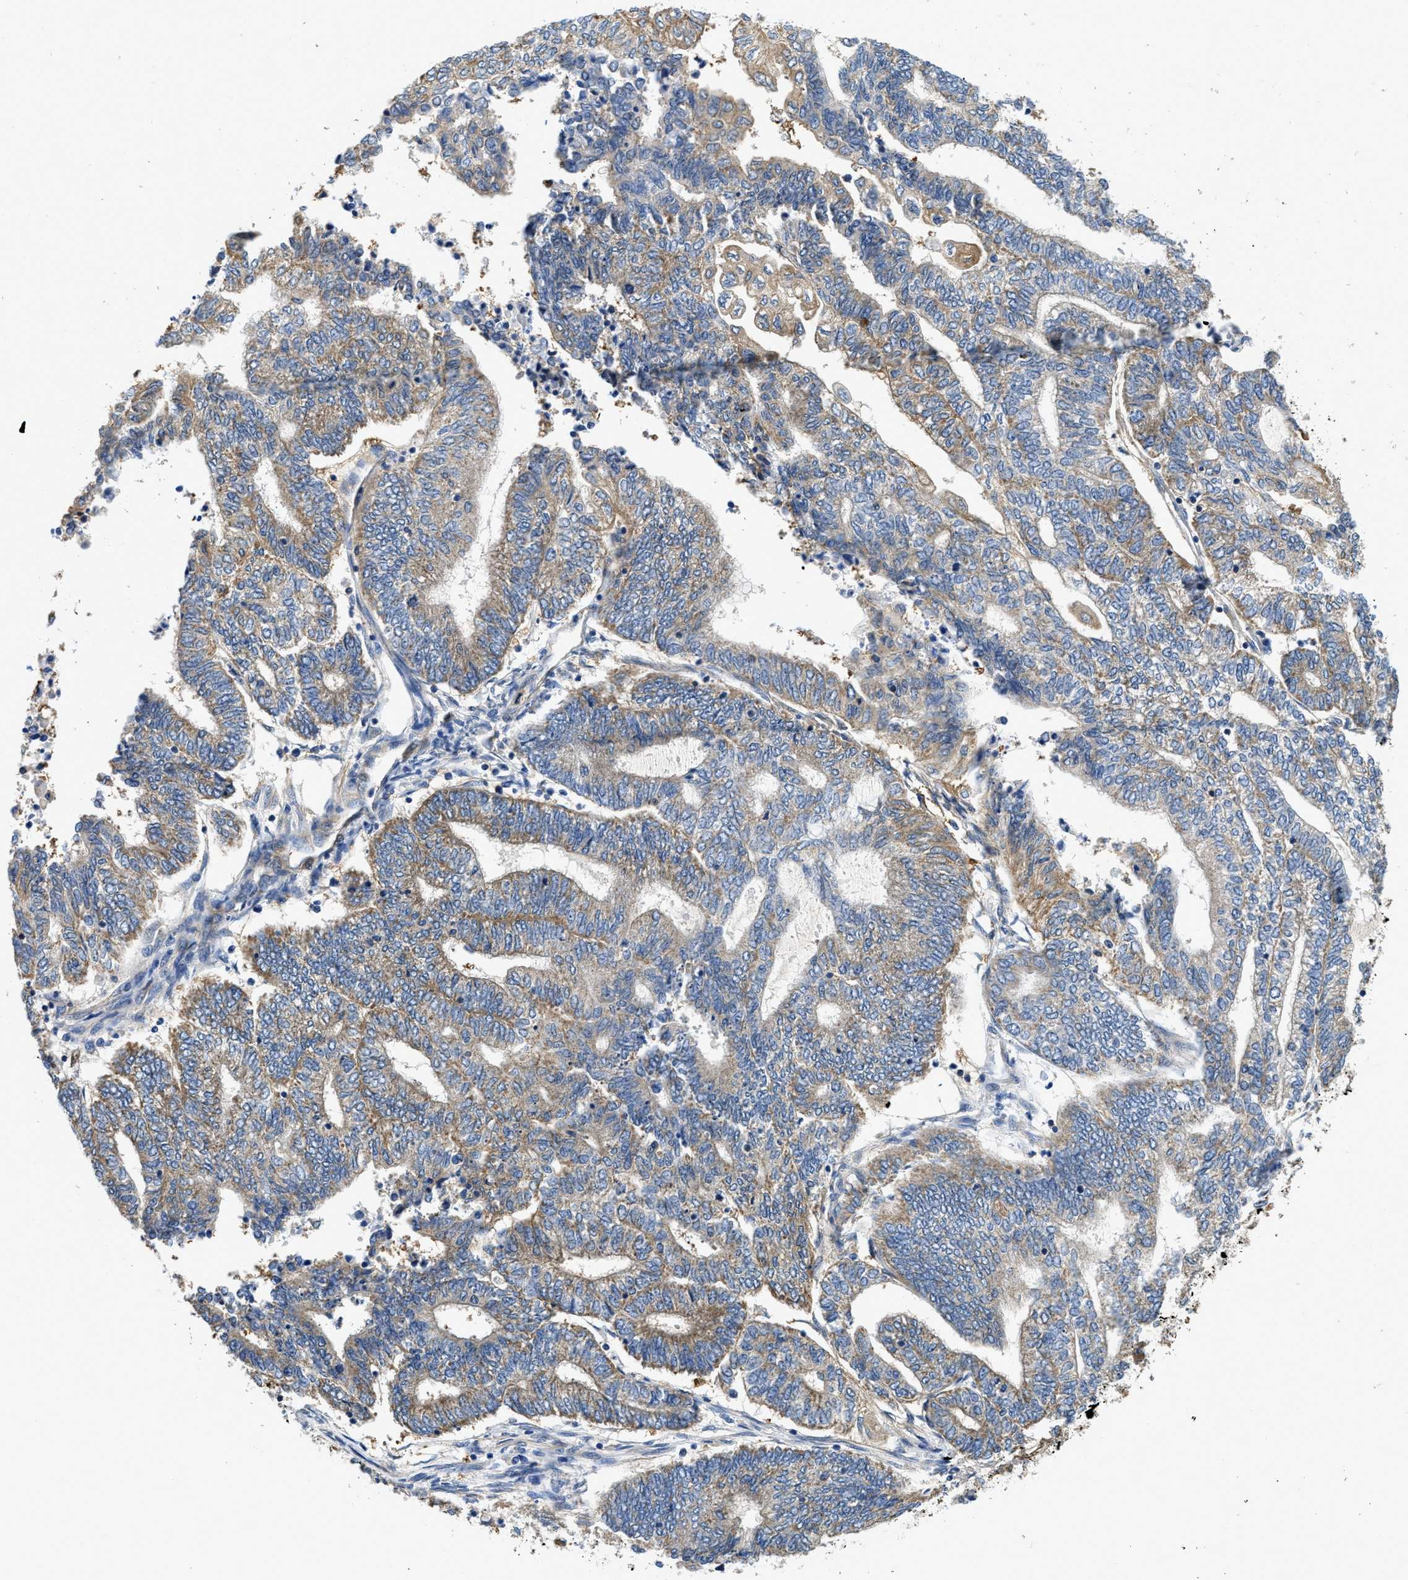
{"staining": {"intensity": "moderate", "quantity": "25%-75%", "location": "cytoplasmic/membranous"}, "tissue": "endometrial cancer", "cell_type": "Tumor cells", "image_type": "cancer", "snomed": [{"axis": "morphology", "description": "Adenocarcinoma, NOS"}, {"axis": "topography", "description": "Uterus"}, {"axis": "topography", "description": "Endometrium"}], "caption": "Endometrial cancer stained with DAB immunohistochemistry shows medium levels of moderate cytoplasmic/membranous positivity in approximately 25%-75% of tumor cells. (DAB = brown stain, brightfield microscopy at high magnification).", "gene": "RAPH1", "patient": {"sex": "female", "age": 70}}